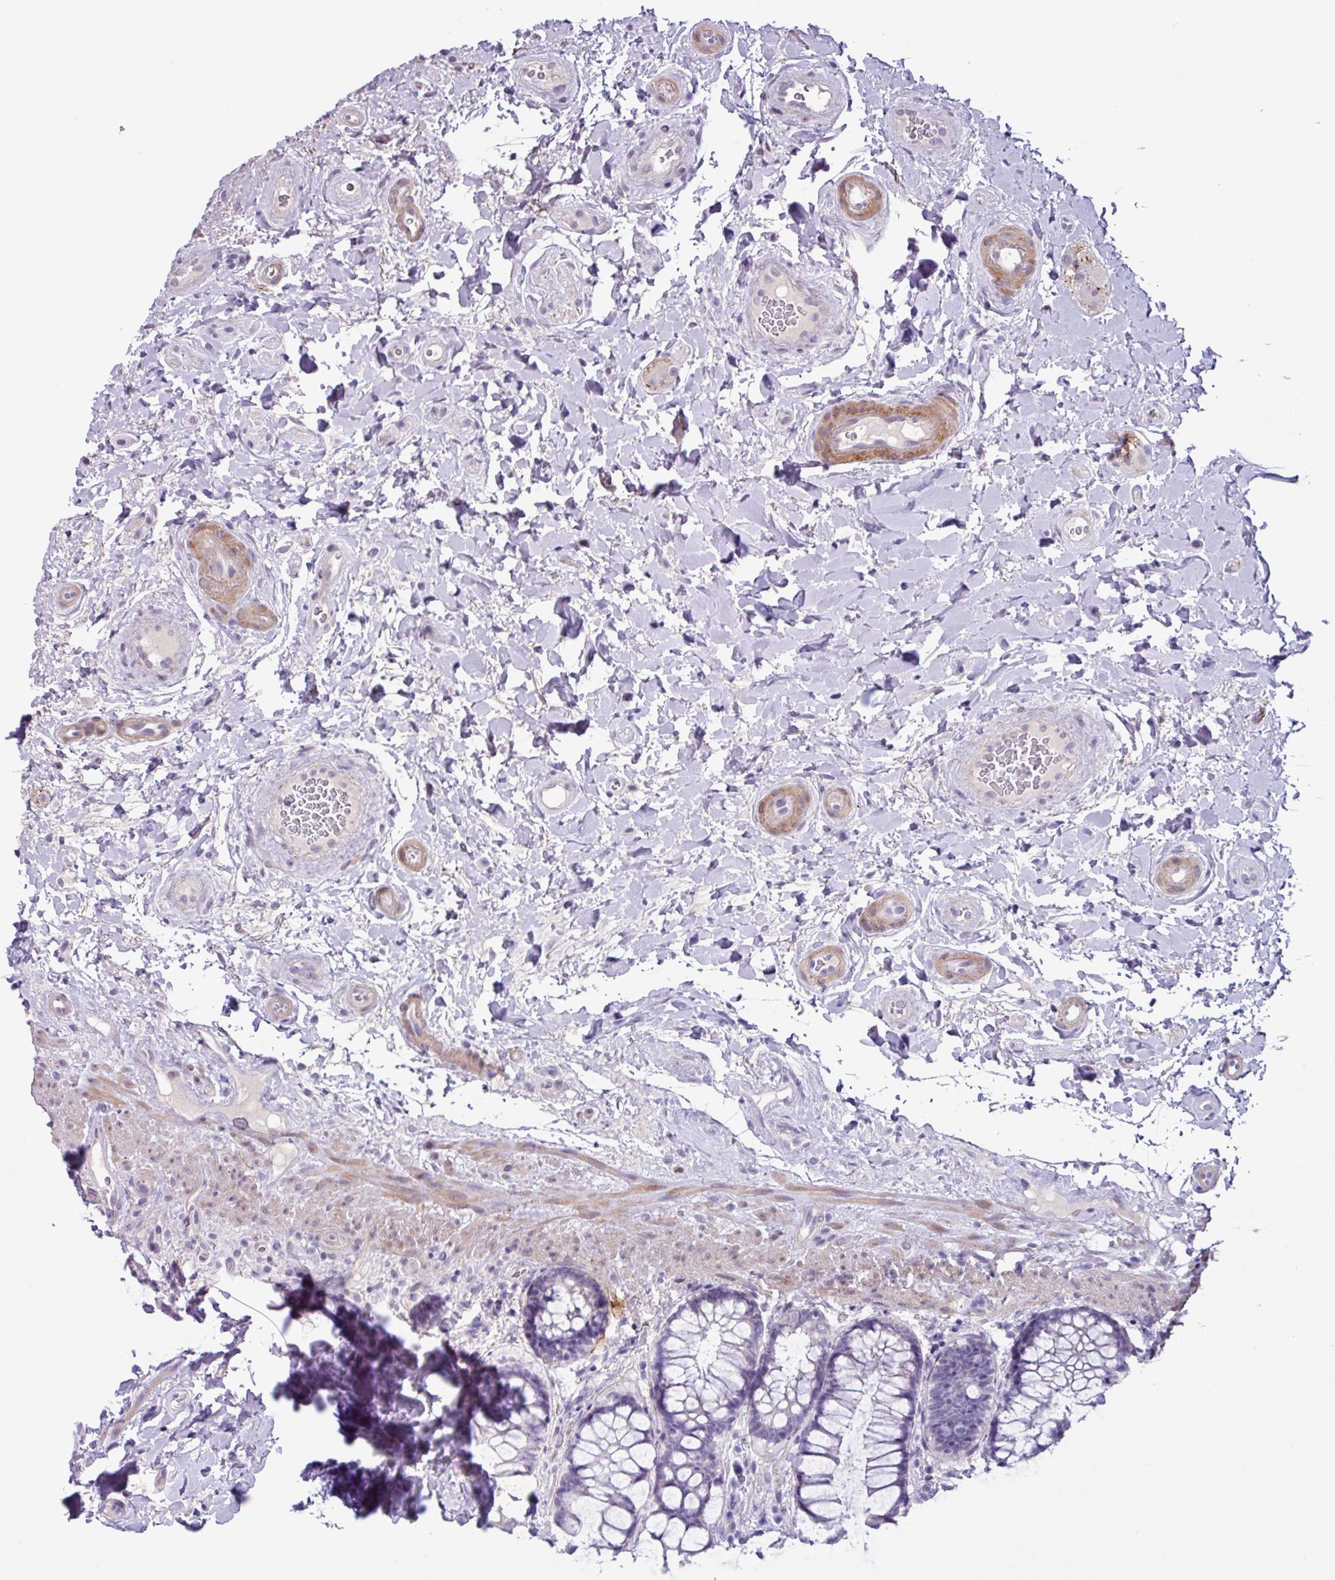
{"staining": {"intensity": "negative", "quantity": "none", "location": "none"}, "tissue": "rectum", "cell_type": "Glandular cells", "image_type": "normal", "snomed": [{"axis": "morphology", "description": "Normal tissue, NOS"}, {"axis": "topography", "description": "Rectum"}], "caption": "This is an IHC micrograph of normal human rectum. There is no expression in glandular cells.", "gene": "OTX1", "patient": {"sex": "female", "age": 58}}